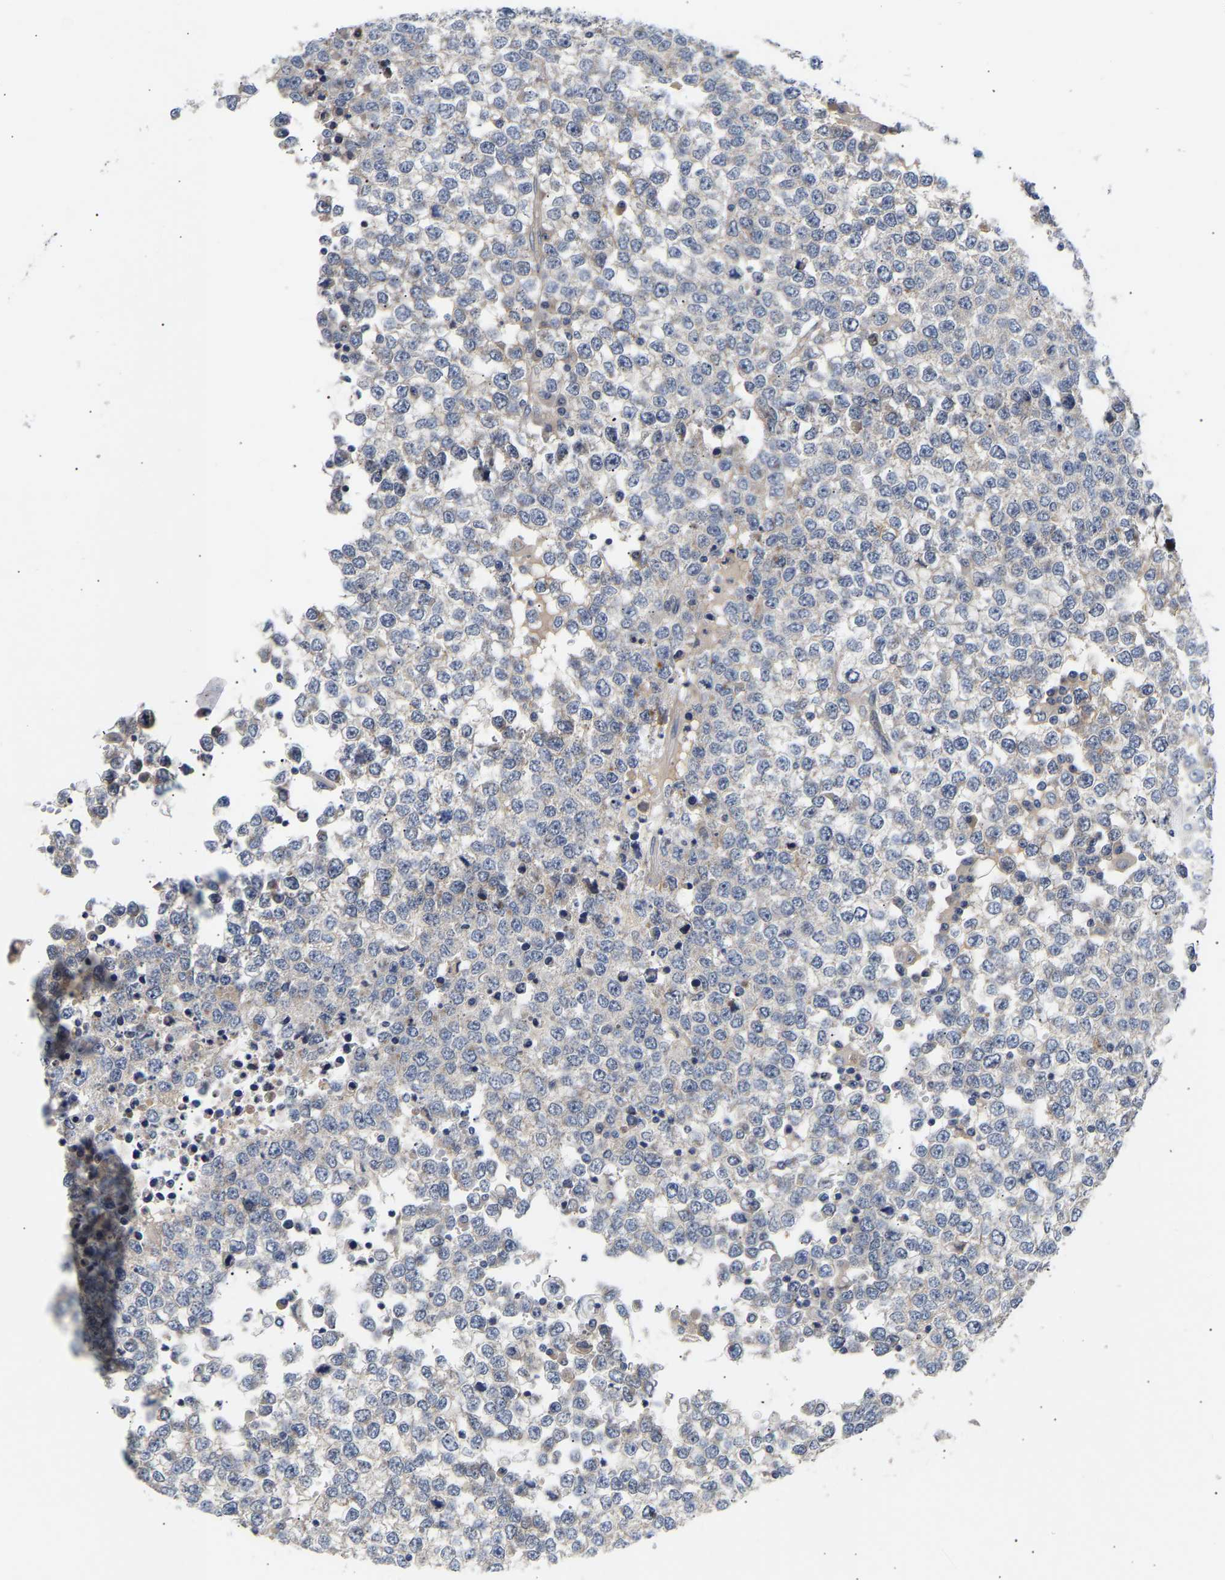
{"staining": {"intensity": "weak", "quantity": "25%-75%", "location": "cytoplasmic/membranous"}, "tissue": "testis cancer", "cell_type": "Tumor cells", "image_type": "cancer", "snomed": [{"axis": "morphology", "description": "Seminoma, NOS"}, {"axis": "topography", "description": "Testis"}], "caption": "Immunohistochemistry (IHC) histopathology image of testis seminoma stained for a protein (brown), which displays low levels of weak cytoplasmic/membranous positivity in approximately 25%-75% of tumor cells.", "gene": "KASH5", "patient": {"sex": "male", "age": 65}}